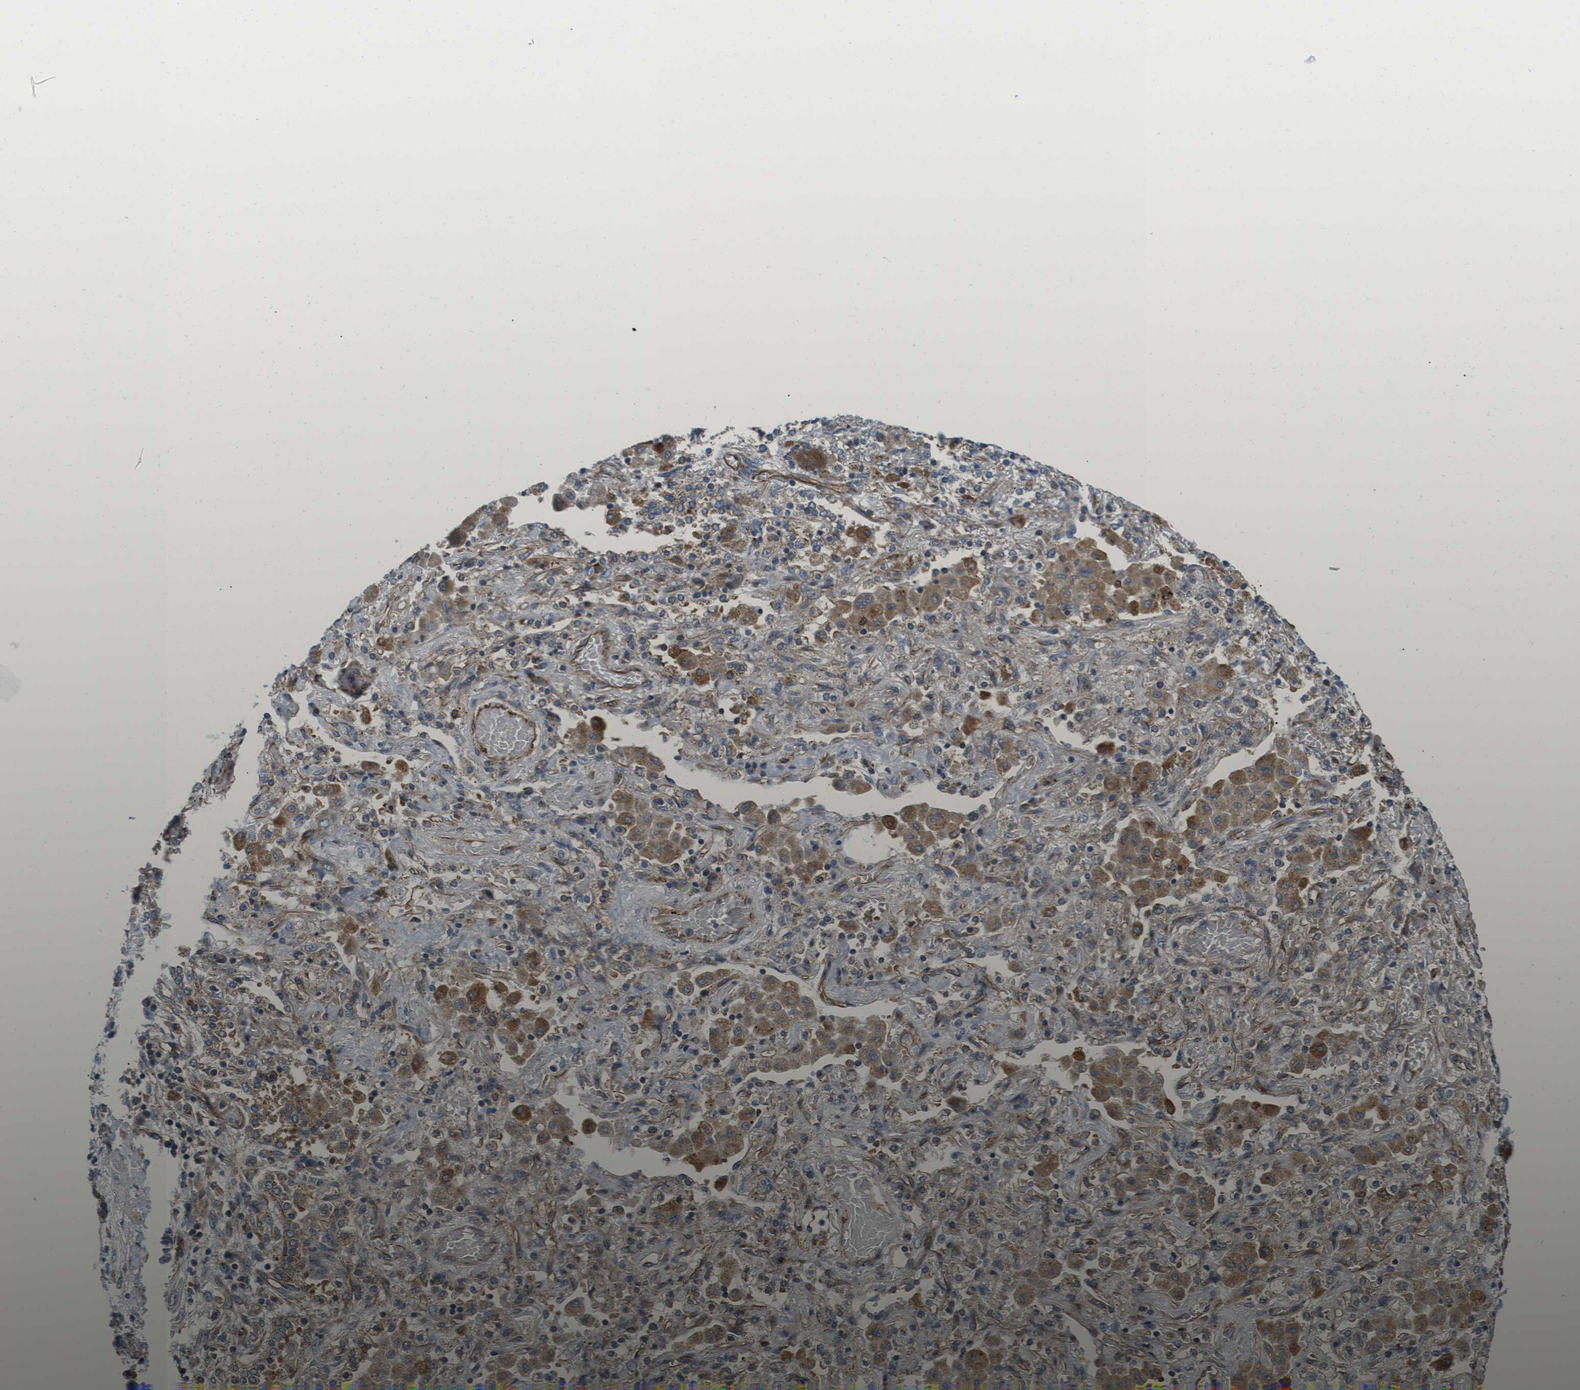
{"staining": {"intensity": "weak", "quantity": "<25%", "location": "cytoplasmic/membranous"}, "tissue": "lung cancer", "cell_type": "Tumor cells", "image_type": "cancer", "snomed": [{"axis": "morphology", "description": "Squamous cell carcinoma, NOS"}, {"axis": "topography", "description": "Lung"}], "caption": "Lung squamous cell carcinoma was stained to show a protein in brown. There is no significant staining in tumor cells. Nuclei are stained in blue.", "gene": "HSD17B12", "patient": {"sex": "female", "age": 47}}